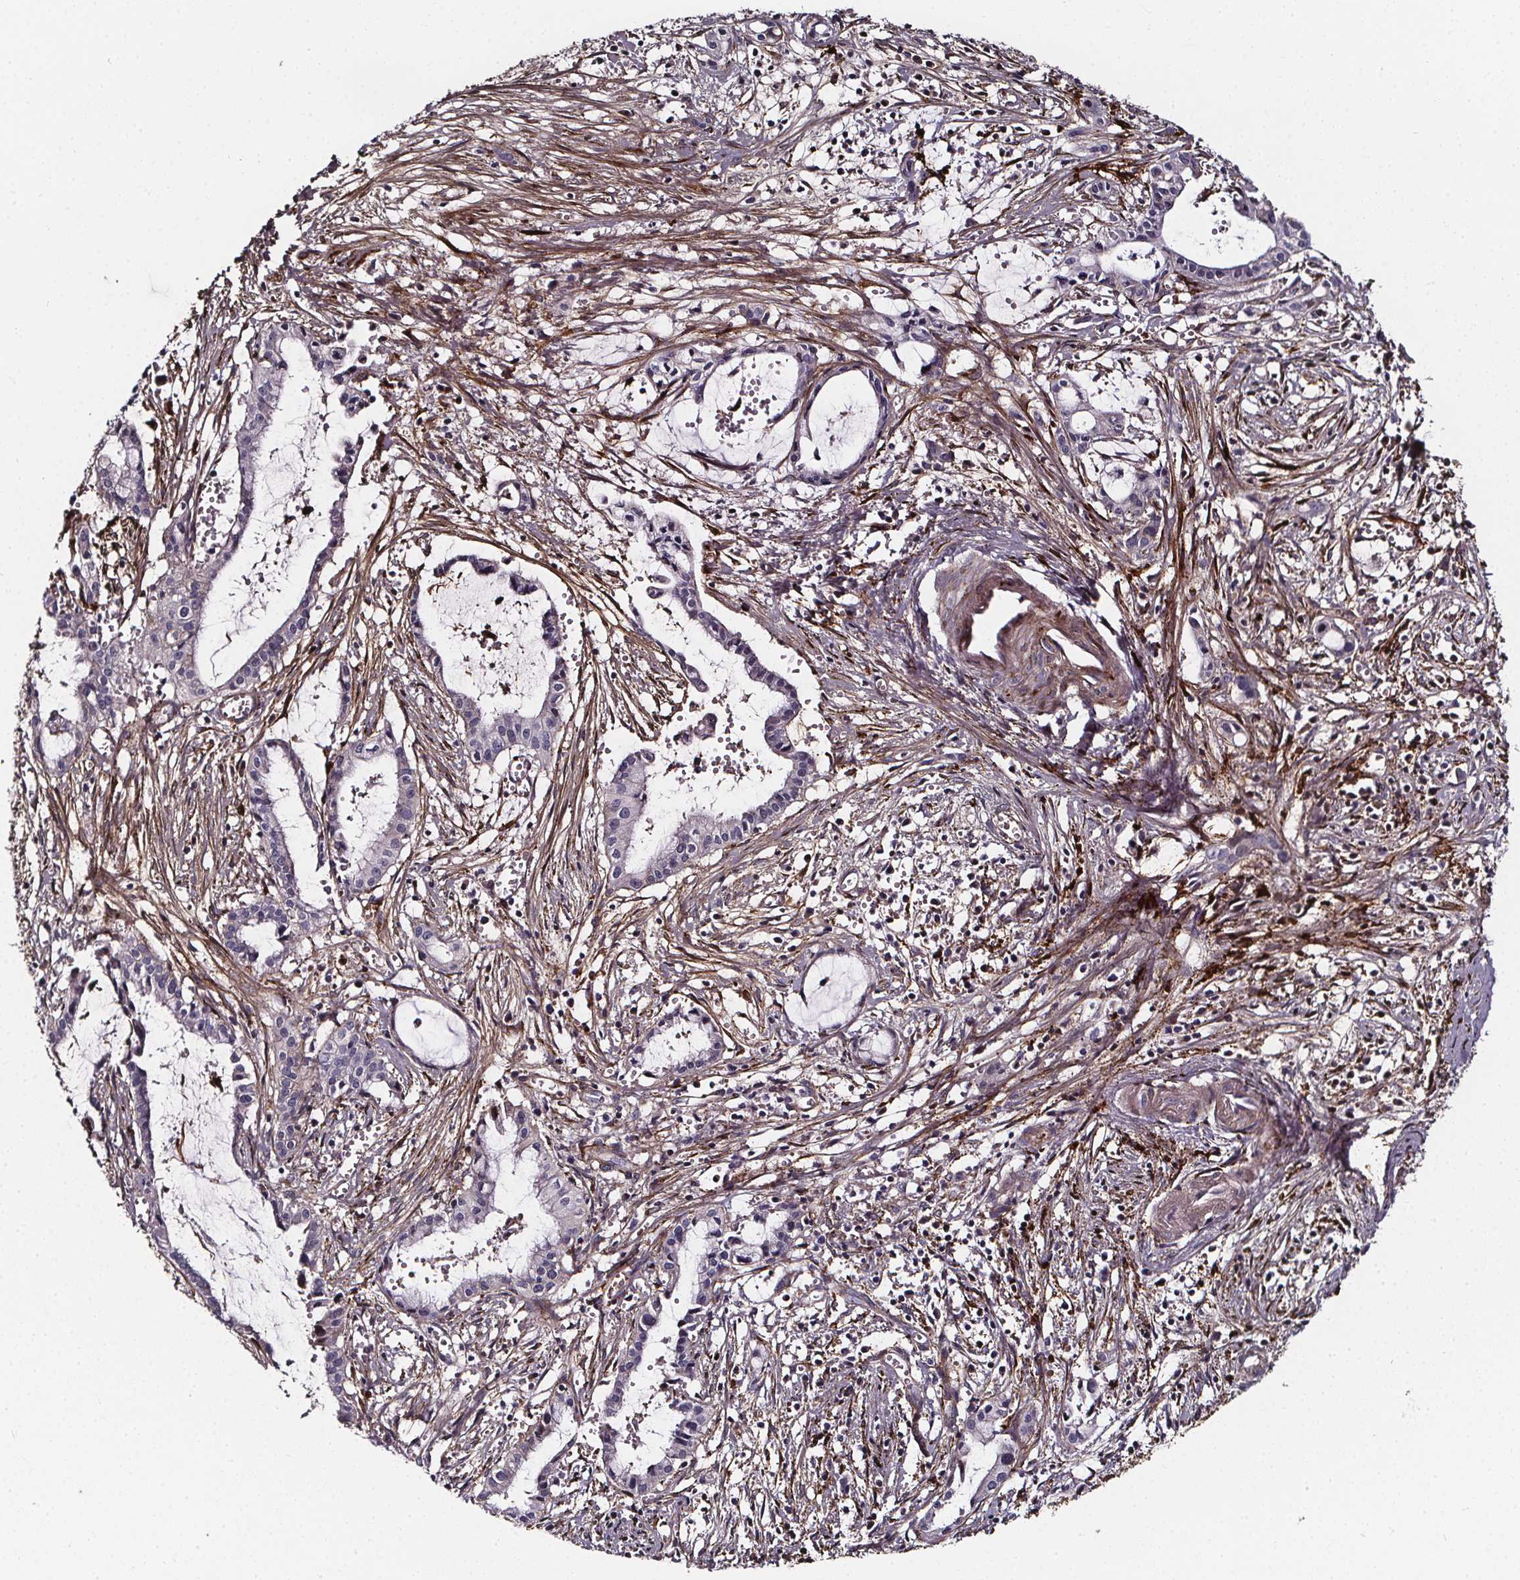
{"staining": {"intensity": "negative", "quantity": "none", "location": "none"}, "tissue": "pancreatic cancer", "cell_type": "Tumor cells", "image_type": "cancer", "snomed": [{"axis": "morphology", "description": "Adenocarcinoma, NOS"}, {"axis": "topography", "description": "Pancreas"}], "caption": "A micrograph of pancreatic adenocarcinoma stained for a protein exhibits no brown staining in tumor cells.", "gene": "AEBP1", "patient": {"sex": "male", "age": 48}}